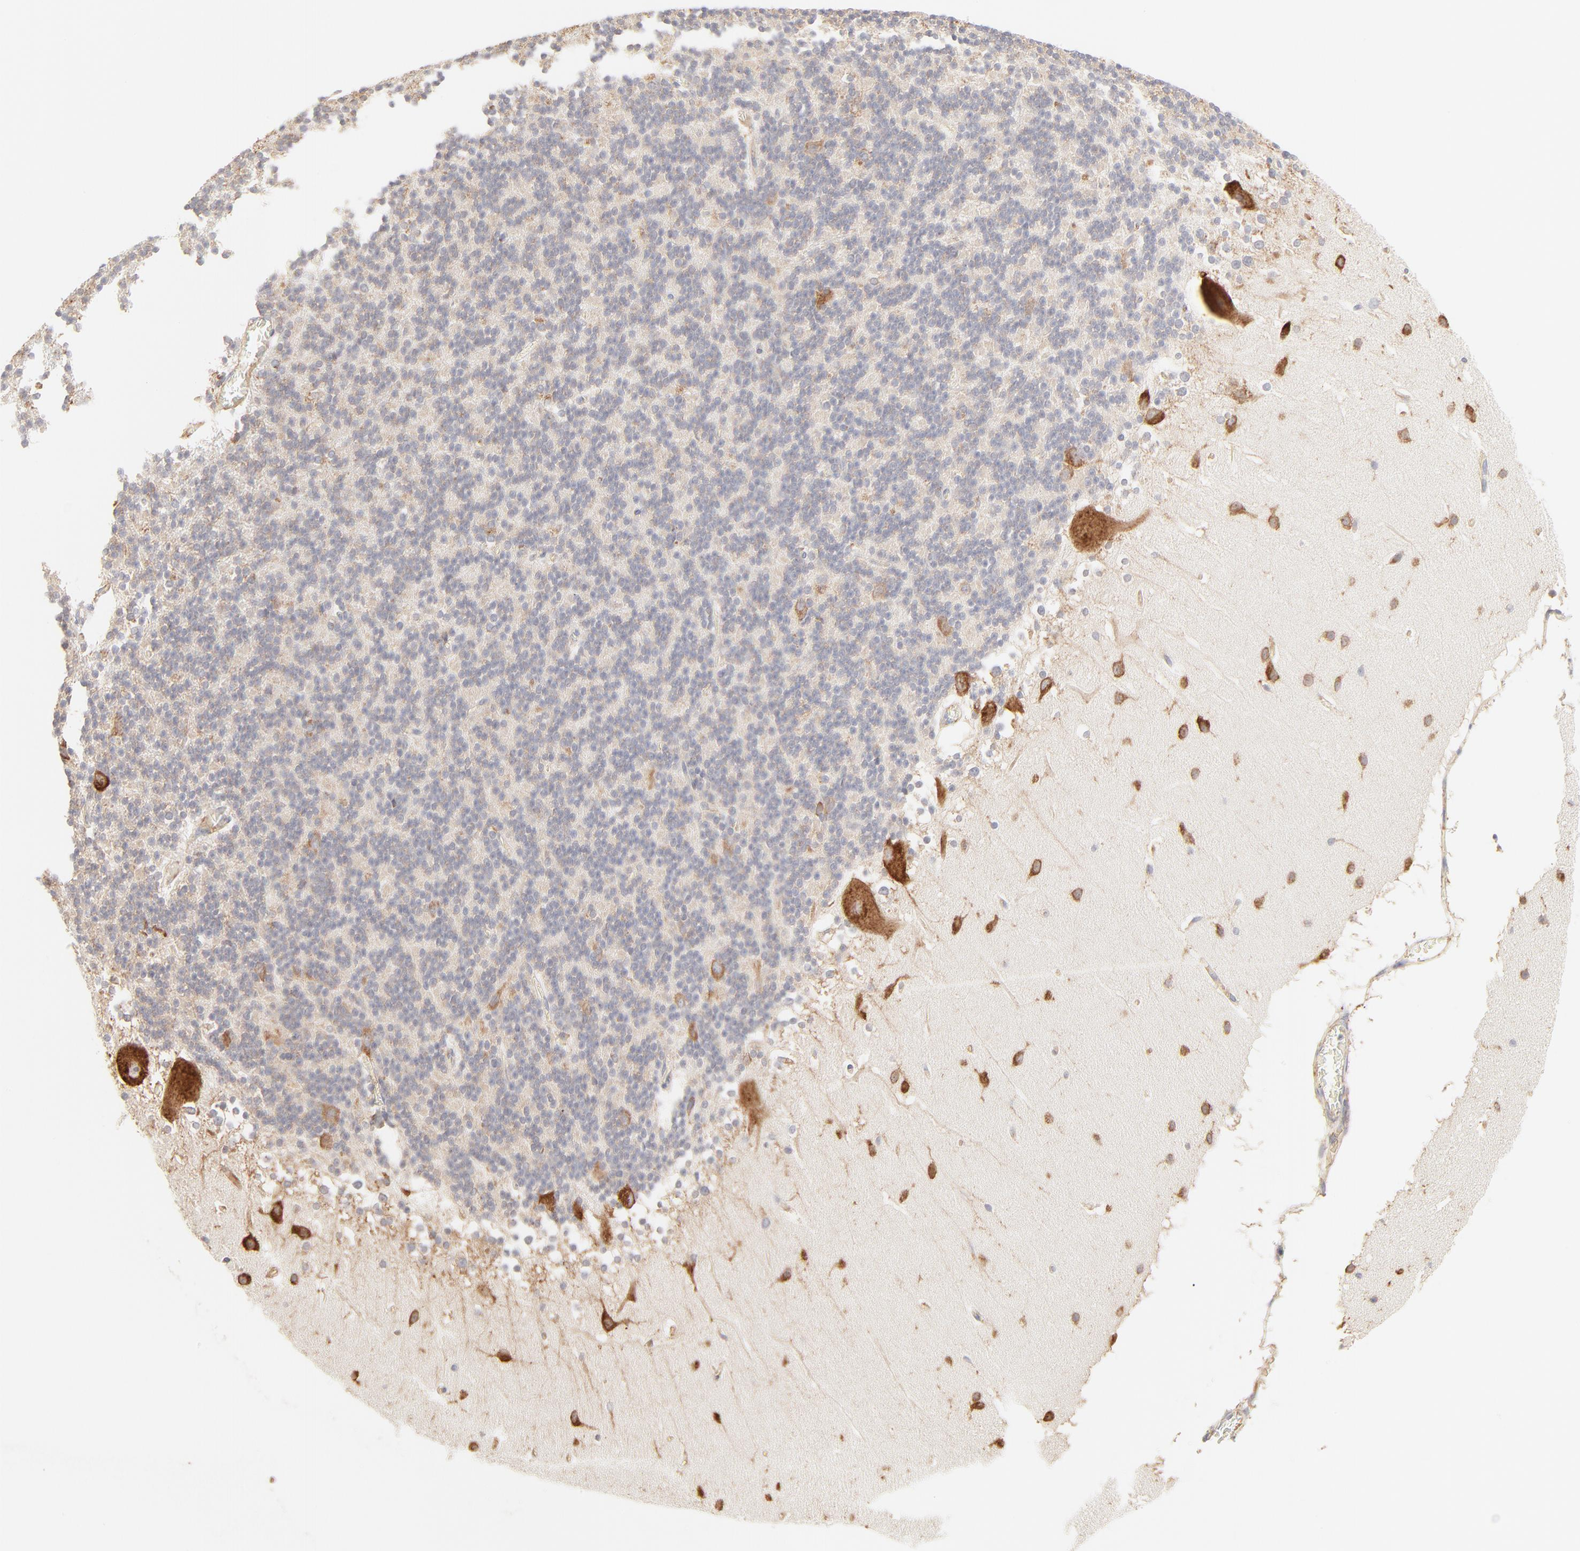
{"staining": {"intensity": "negative", "quantity": "none", "location": "none"}, "tissue": "cerebellum", "cell_type": "Cells in granular layer", "image_type": "normal", "snomed": [{"axis": "morphology", "description": "Normal tissue, NOS"}, {"axis": "topography", "description": "Cerebellum"}], "caption": "Cells in granular layer show no significant protein staining in benign cerebellum. Nuclei are stained in blue.", "gene": "RPS20", "patient": {"sex": "female", "age": 19}}